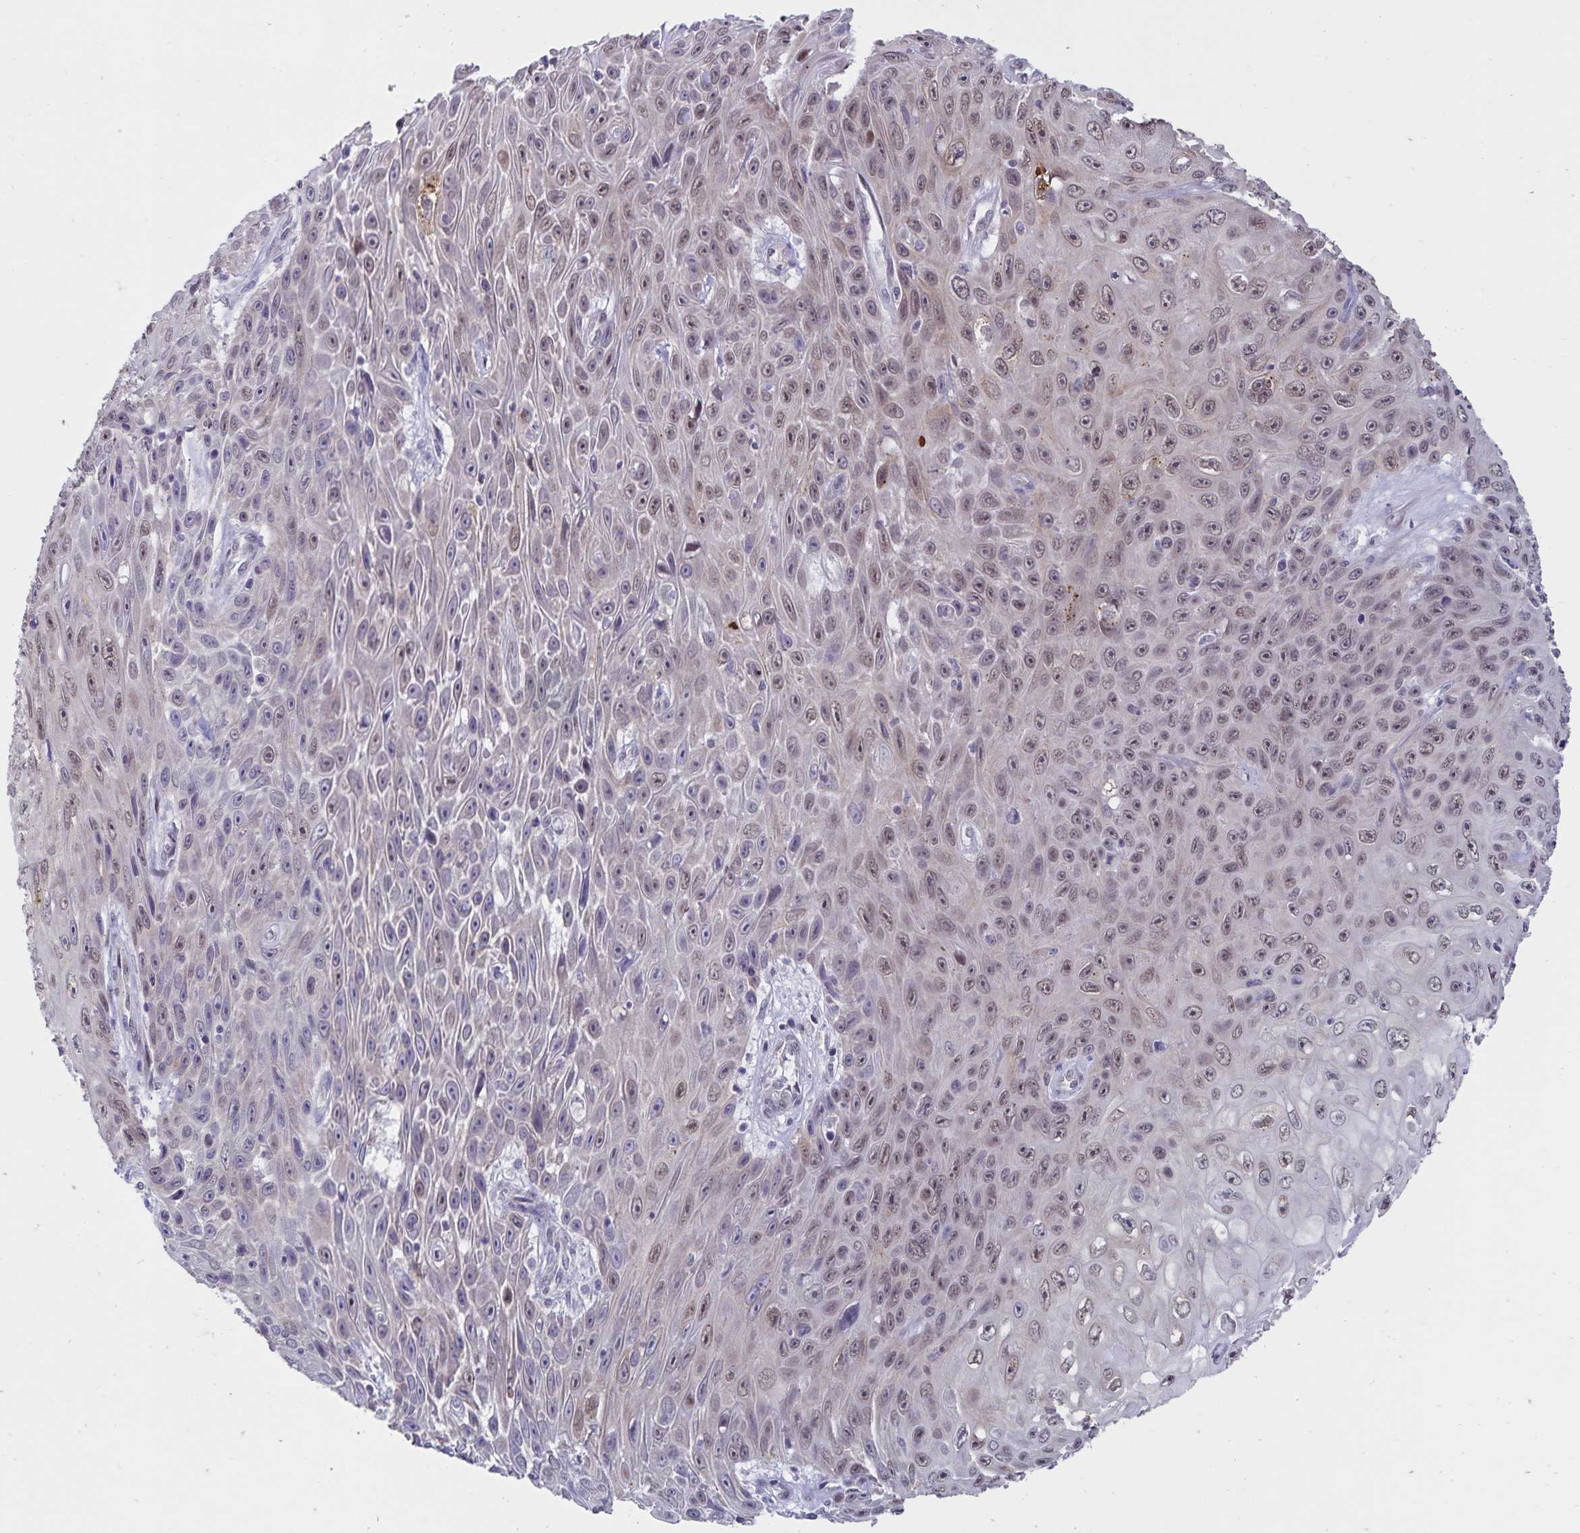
{"staining": {"intensity": "moderate", "quantity": "25%-75%", "location": "nuclear"}, "tissue": "skin cancer", "cell_type": "Tumor cells", "image_type": "cancer", "snomed": [{"axis": "morphology", "description": "Squamous cell carcinoma, NOS"}, {"axis": "topography", "description": "Skin"}], "caption": "Protein analysis of skin cancer (squamous cell carcinoma) tissue shows moderate nuclear expression in about 25%-75% of tumor cells.", "gene": "ATP2A2", "patient": {"sex": "male", "age": 82}}